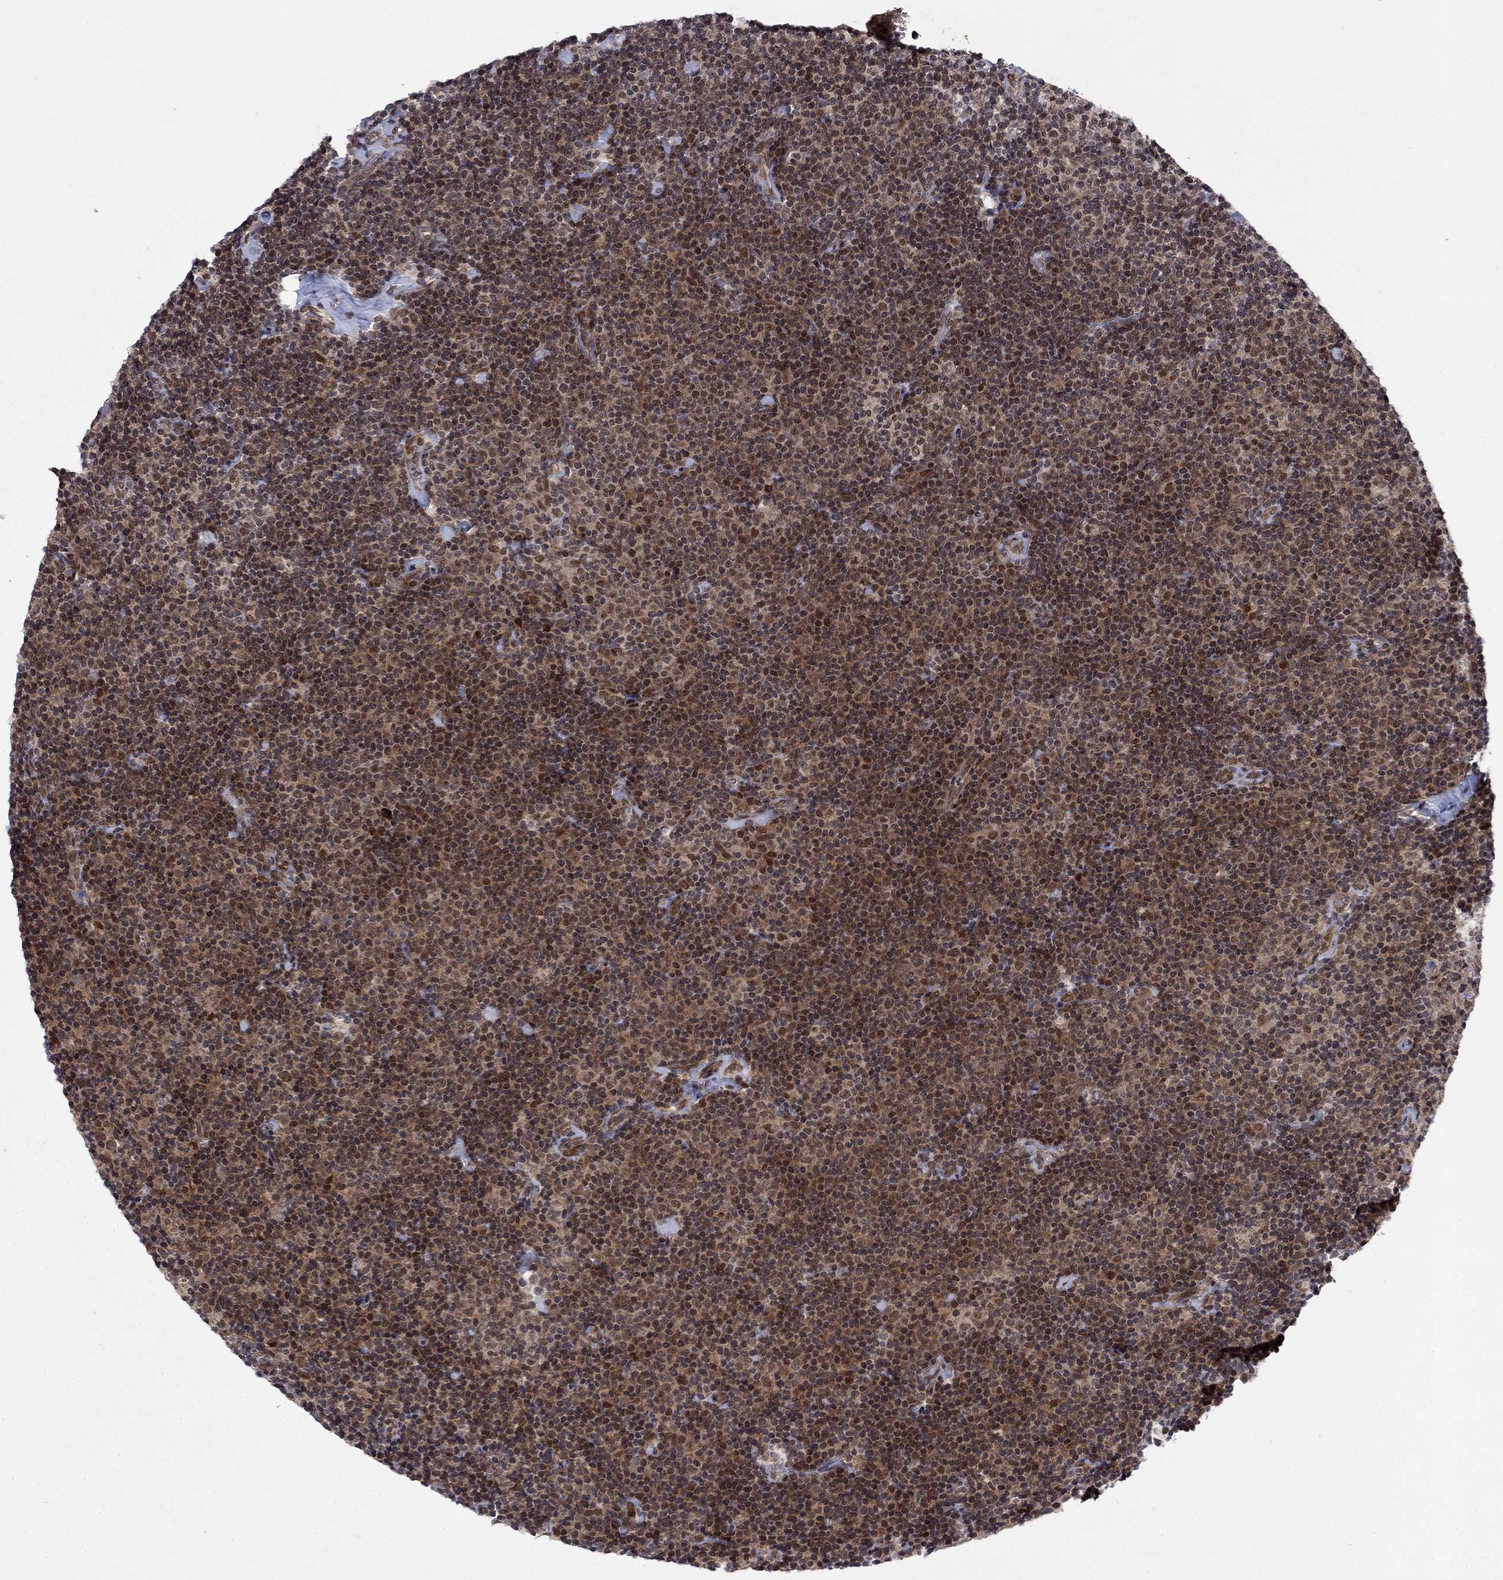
{"staining": {"intensity": "moderate", "quantity": "25%-75%", "location": "cytoplasmic/membranous,nuclear"}, "tissue": "lymphoma", "cell_type": "Tumor cells", "image_type": "cancer", "snomed": [{"axis": "morphology", "description": "Malignant lymphoma, non-Hodgkin's type, Low grade"}, {"axis": "topography", "description": "Lymph node"}], "caption": "DAB immunohistochemical staining of human lymphoma exhibits moderate cytoplasmic/membranous and nuclear protein staining in approximately 25%-75% of tumor cells.", "gene": "PRICKLE4", "patient": {"sex": "male", "age": 81}}